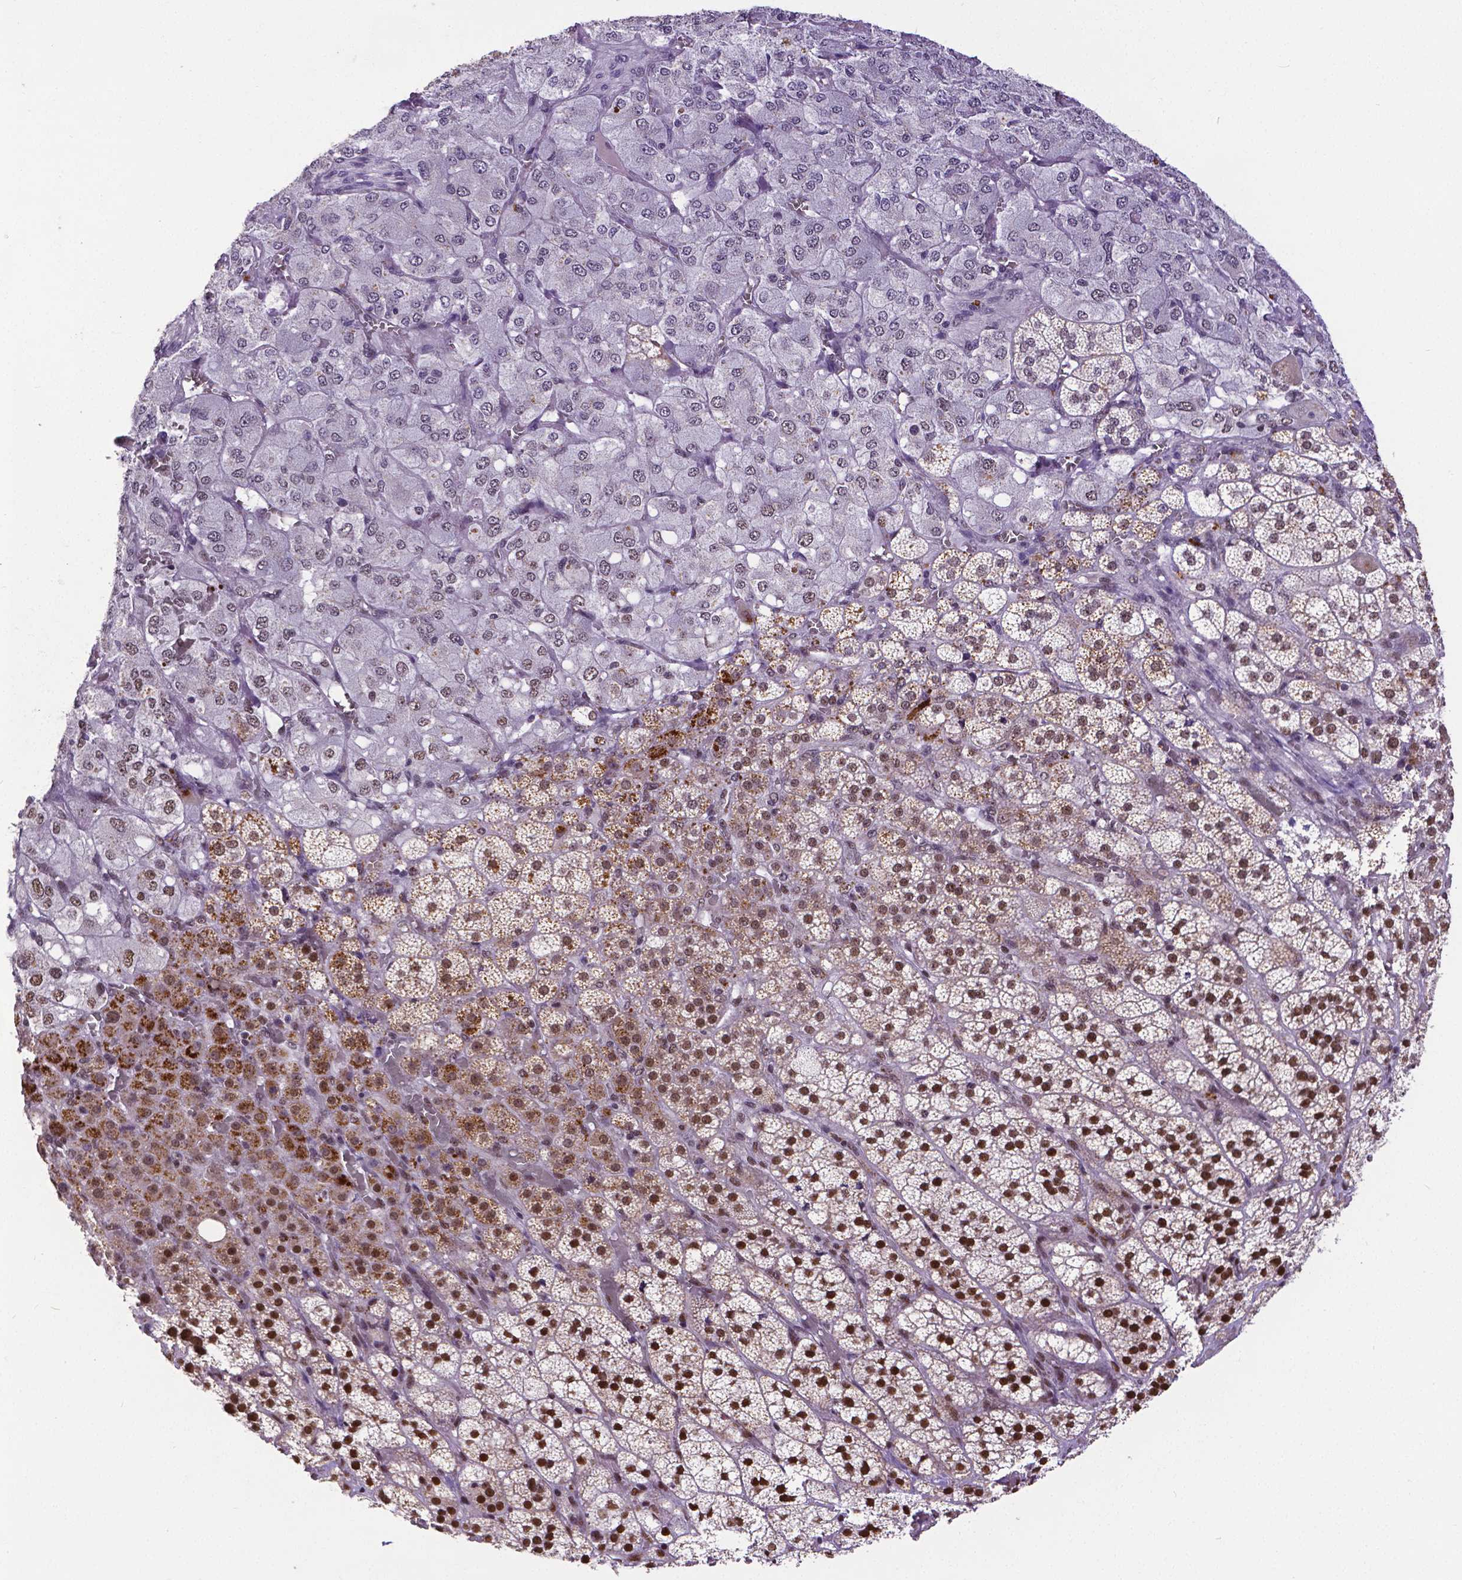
{"staining": {"intensity": "strong", "quantity": "25%-75%", "location": "cytoplasmic/membranous,nuclear"}, "tissue": "adrenal gland", "cell_type": "Glandular cells", "image_type": "normal", "snomed": [{"axis": "morphology", "description": "Normal tissue, NOS"}, {"axis": "topography", "description": "Adrenal gland"}], "caption": "Immunohistochemical staining of unremarkable adrenal gland exhibits 25%-75% levels of strong cytoplasmic/membranous,nuclear protein staining in about 25%-75% of glandular cells. The protein of interest is shown in brown color, while the nuclei are stained blue.", "gene": "ATRX", "patient": {"sex": "female", "age": 60}}